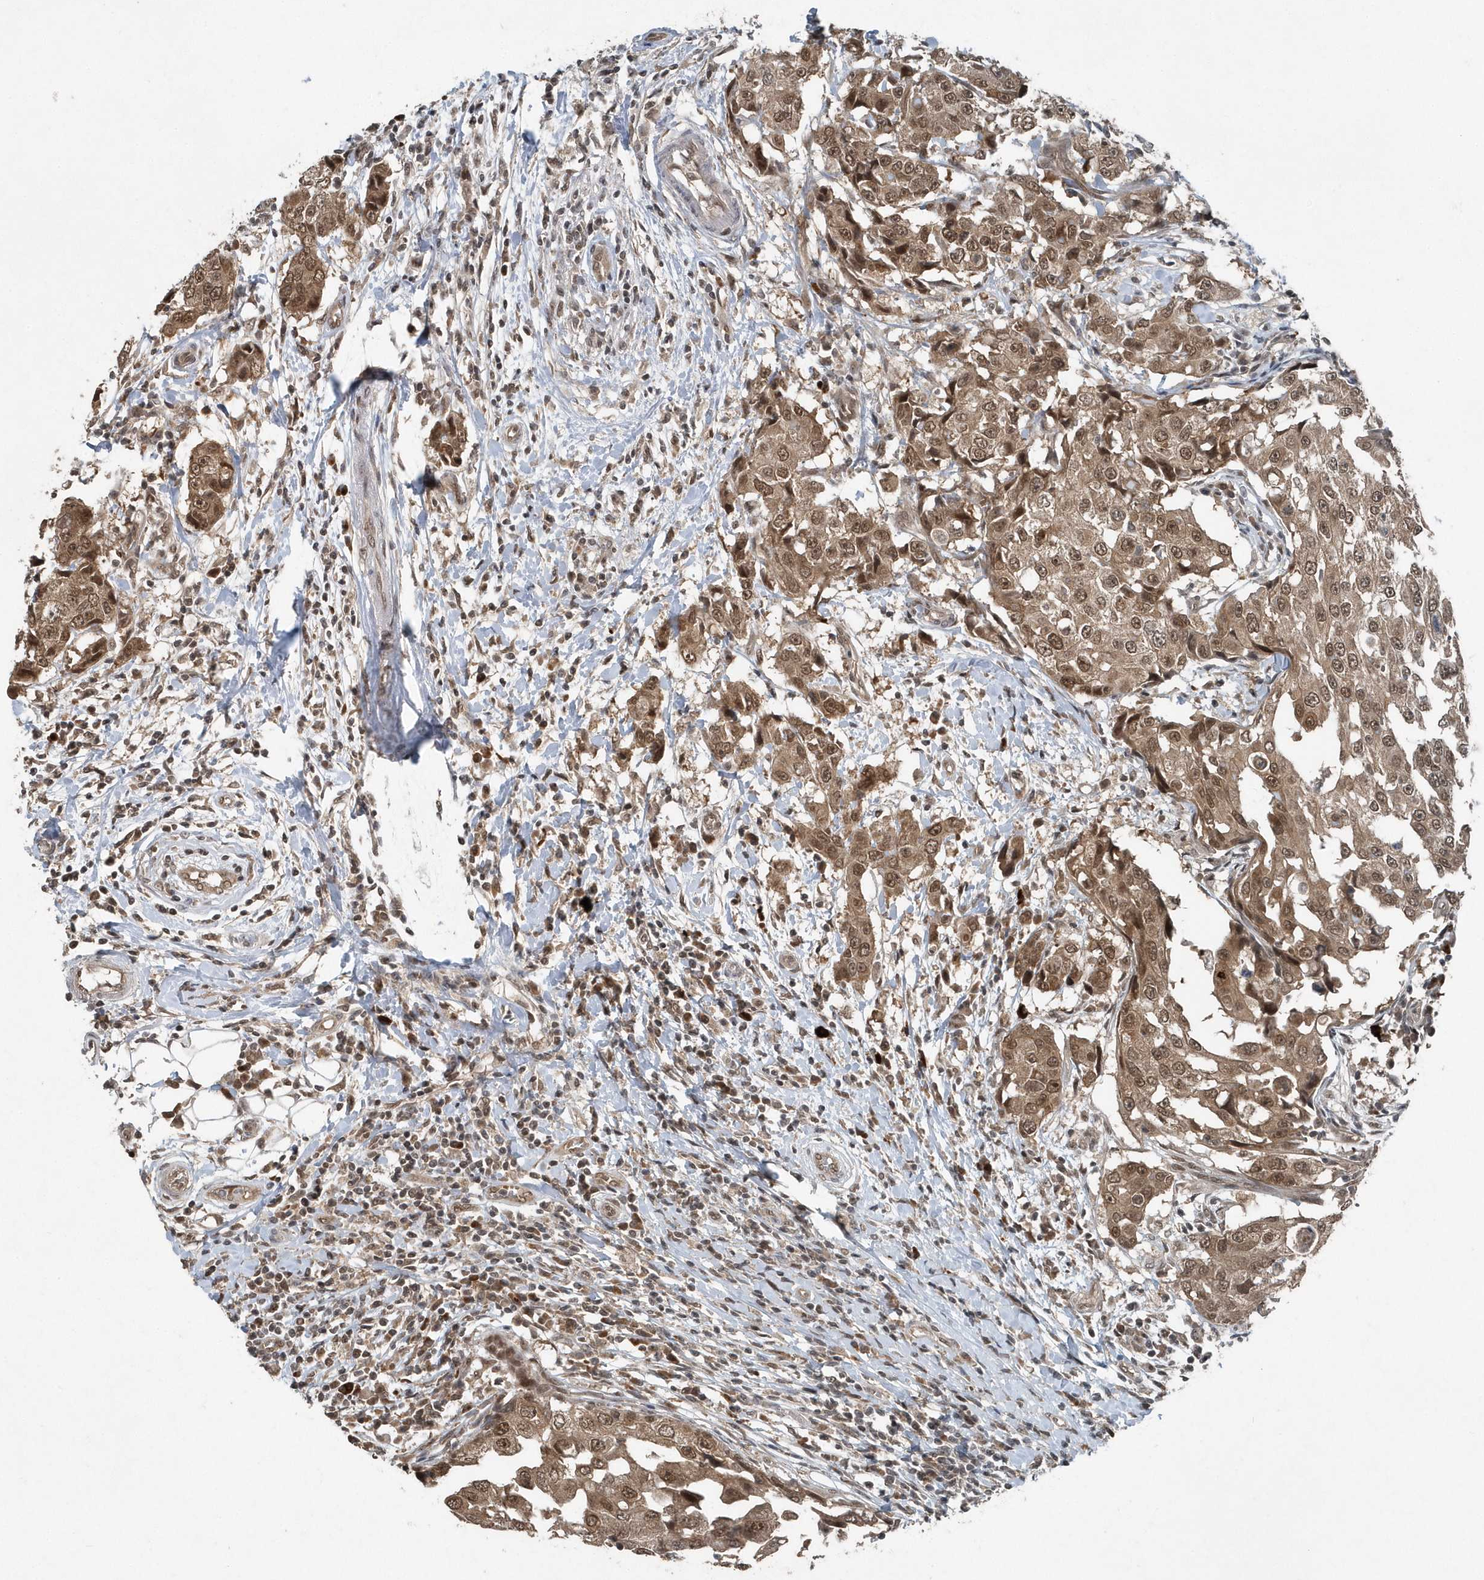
{"staining": {"intensity": "moderate", "quantity": ">75%", "location": "cytoplasmic/membranous,nuclear"}, "tissue": "breast cancer", "cell_type": "Tumor cells", "image_type": "cancer", "snomed": [{"axis": "morphology", "description": "Duct carcinoma"}, {"axis": "topography", "description": "Breast"}], "caption": "Immunohistochemical staining of human intraductal carcinoma (breast) demonstrates medium levels of moderate cytoplasmic/membranous and nuclear protein positivity in about >75% of tumor cells. Using DAB (3,3'-diaminobenzidine) (brown) and hematoxylin (blue) stains, captured at high magnification using brightfield microscopy.", "gene": "QTRT2", "patient": {"sex": "female", "age": 27}}